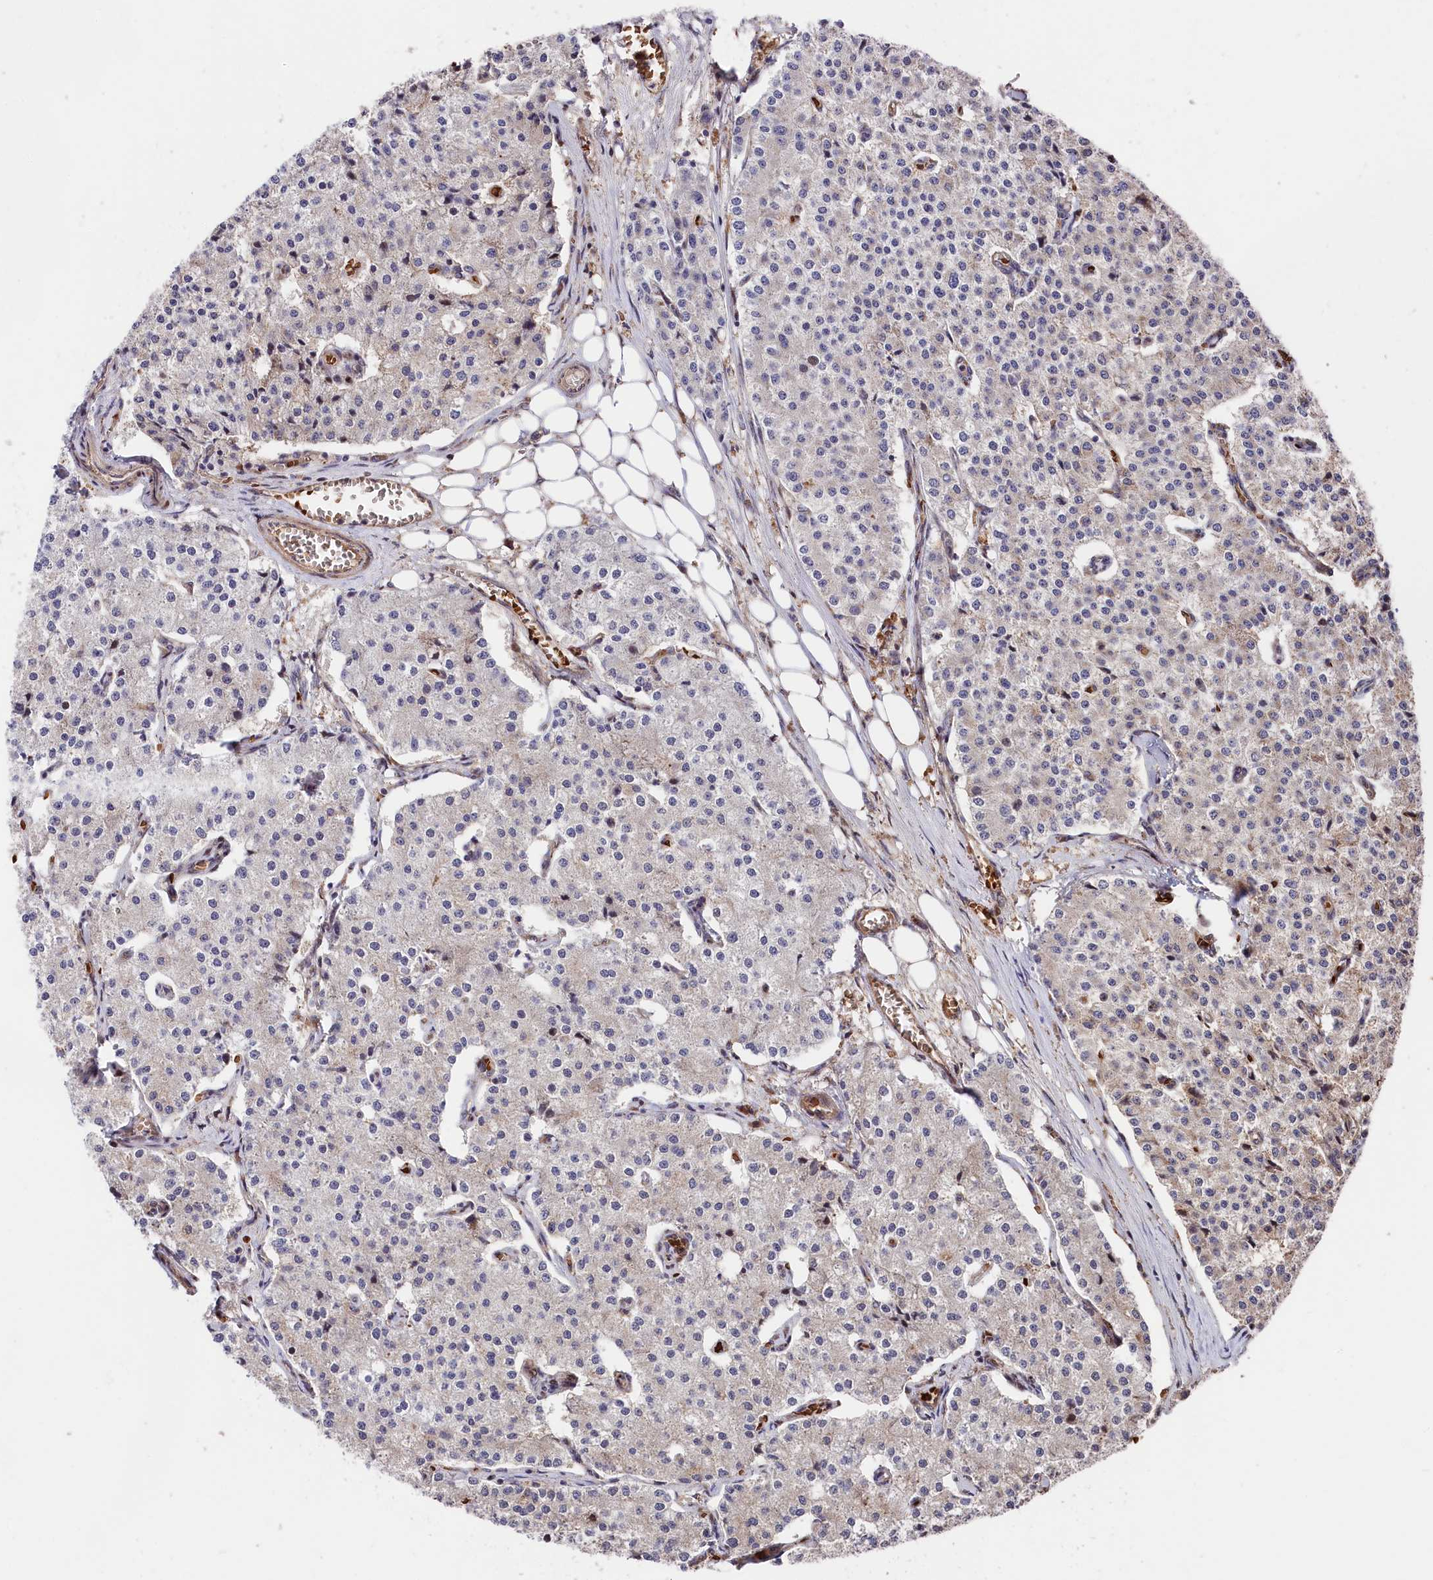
{"staining": {"intensity": "weak", "quantity": "<25%", "location": "cytoplasmic/membranous"}, "tissue": "carcinoid", "cell_type": "Tumor cells", "image_type": "cancer", "snomed": [{"axis": "morphology", "description": "Carcinoid, malignant, NOS"}, {"axis": "topography", "description": "Colon"}], "caption": "Immunohistochemistry (IHC) of human carcinoid (malignant) exhibits no staining in tumor cells.", "gene": "TNKS1BP1", "patient": {"sex": "female", "age": 52}}